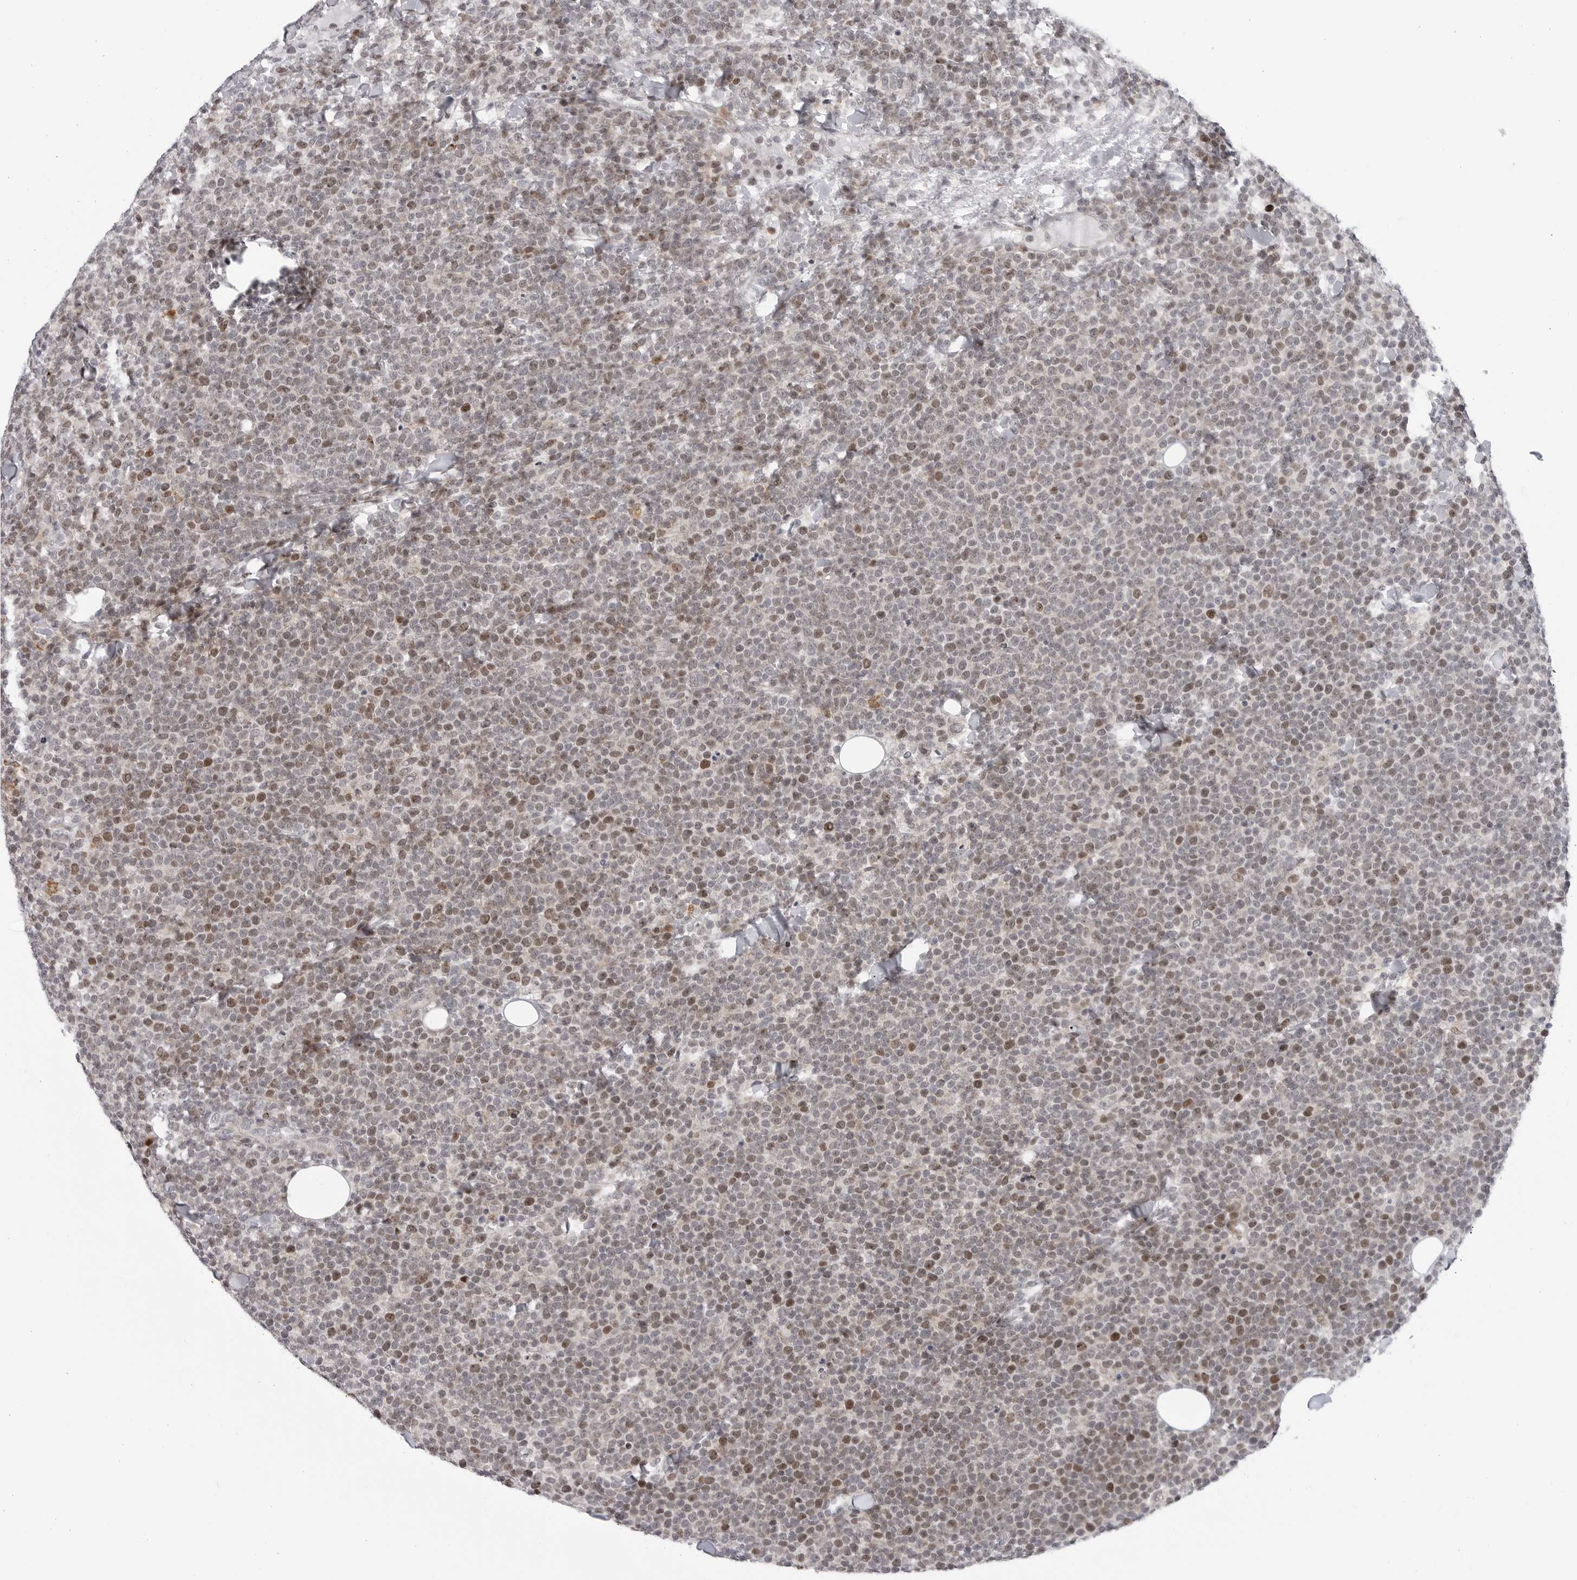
{"staining": {"intensity": "moderate", "quantity": "25%-75%", "location": "nuclear"}, "tissue": "lymphoma", "cell_type": "Tumor cells", "image_type": "cancer", "snomed": [{"axis": "morphology", "description": "Malignant lymphoma, non-Hodgkin's type, High grade"}, {"axis": "topography", "description": "Lymph node"}], "caption": "IHC of human lymphoma shows medium levels of moderate nuclear positivity in approximately 25%-75% of tumor cells.", "gene": "FAM135B", "patient": {"sex": "male", "age": 61}}